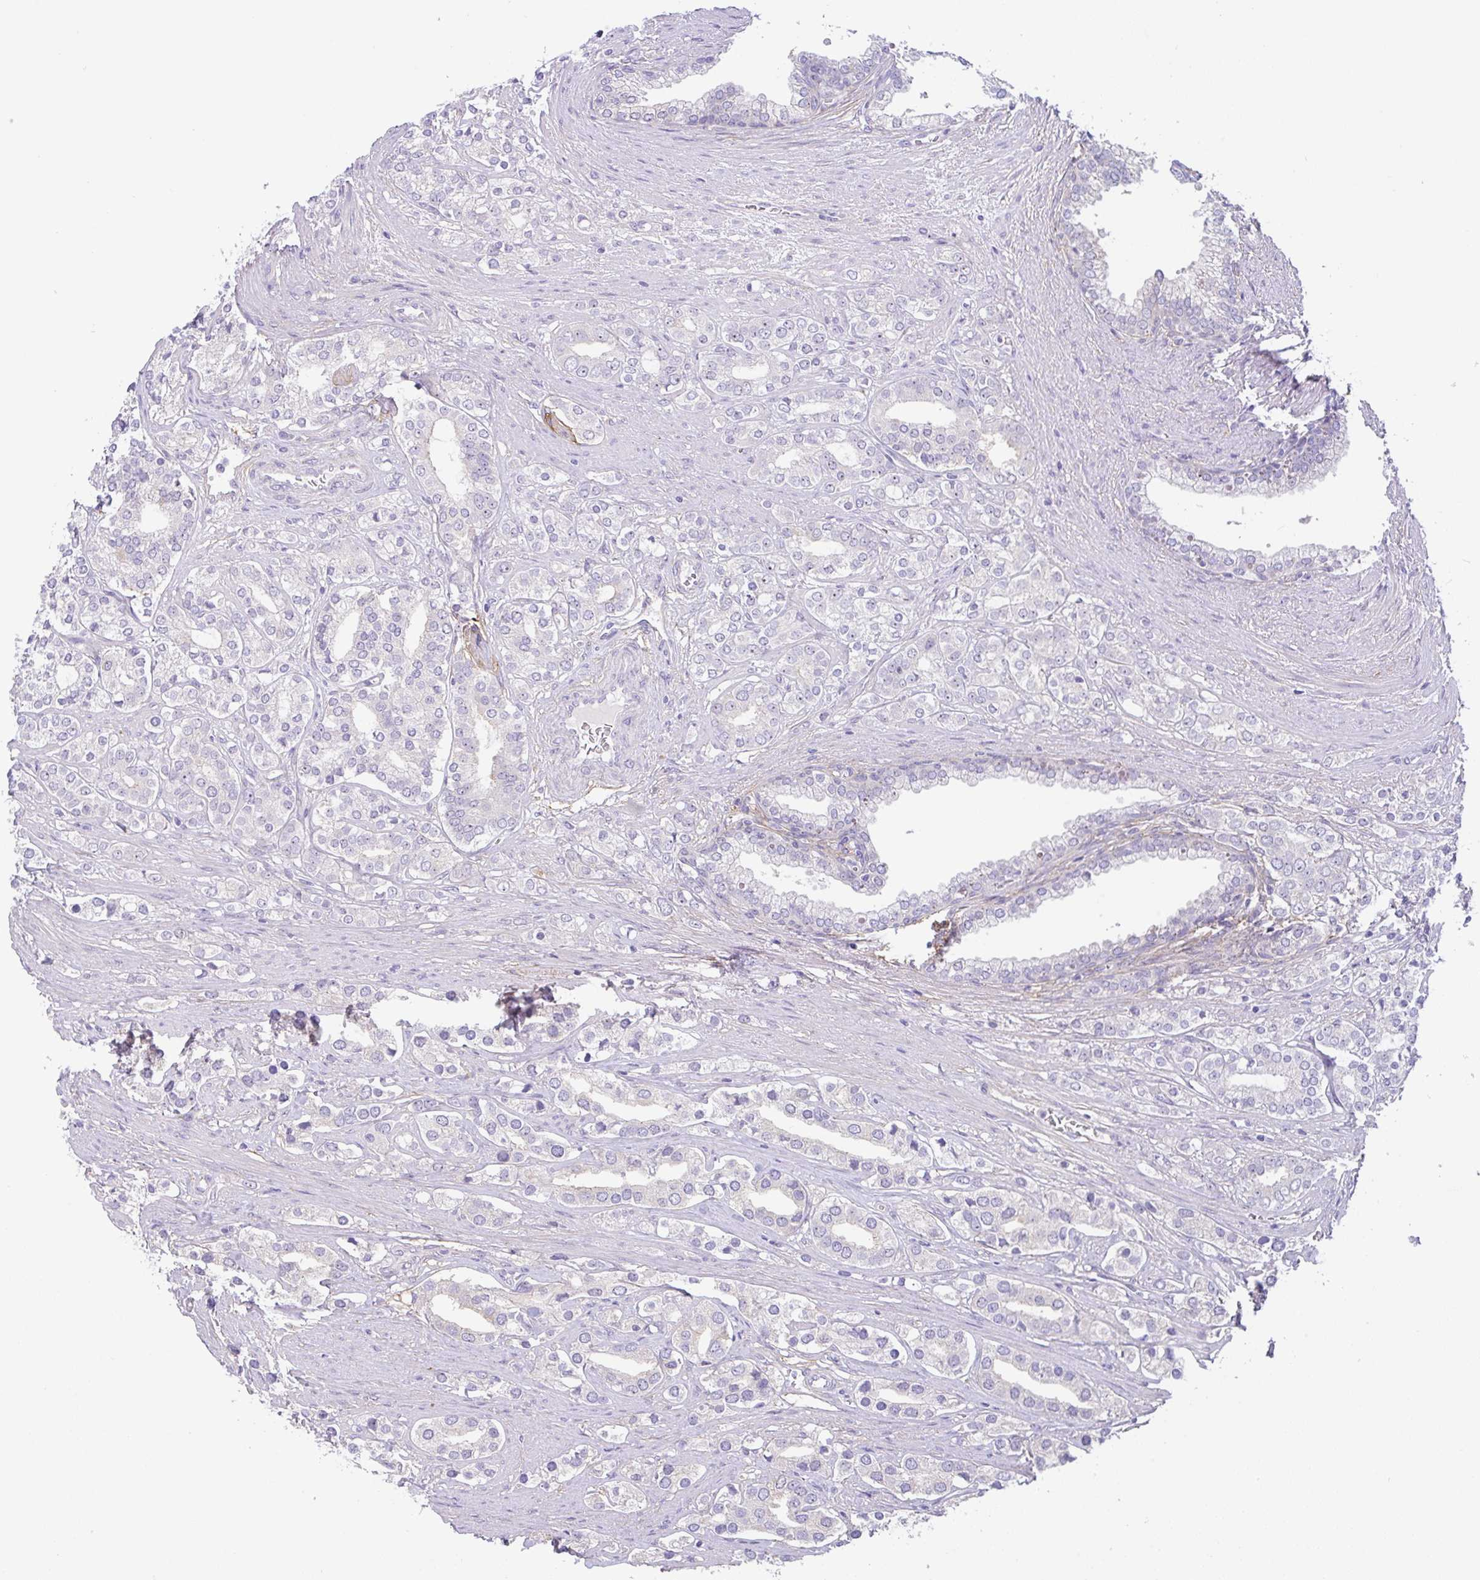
{"staining": {"intensity": "negative", "quantity": "none", "location": "none"}, "tissue": "prostate cancer", "cell_type": "Tumor cells", "image_type": "cancer", "snomed": [{"axis": "morphology", "description": "Adenocarcinoma, High grade"}, {"axis": "topography", "description": "Prostate"}], "caption": "Immunohistochemistry (IHC) micrograph of neoplastic tissue: human prostate cancer (high-grade adenocarcinoma) stained with DAB (3,3'-diaminobenzidine) reveals no significant protein expression in tumor cells. The staining is performed using DAB brown chromogen with nuclei counter-stained in using hematoxylin.", "gene": "MXRA8", "patient": {"sex": "male", "age": 58}}